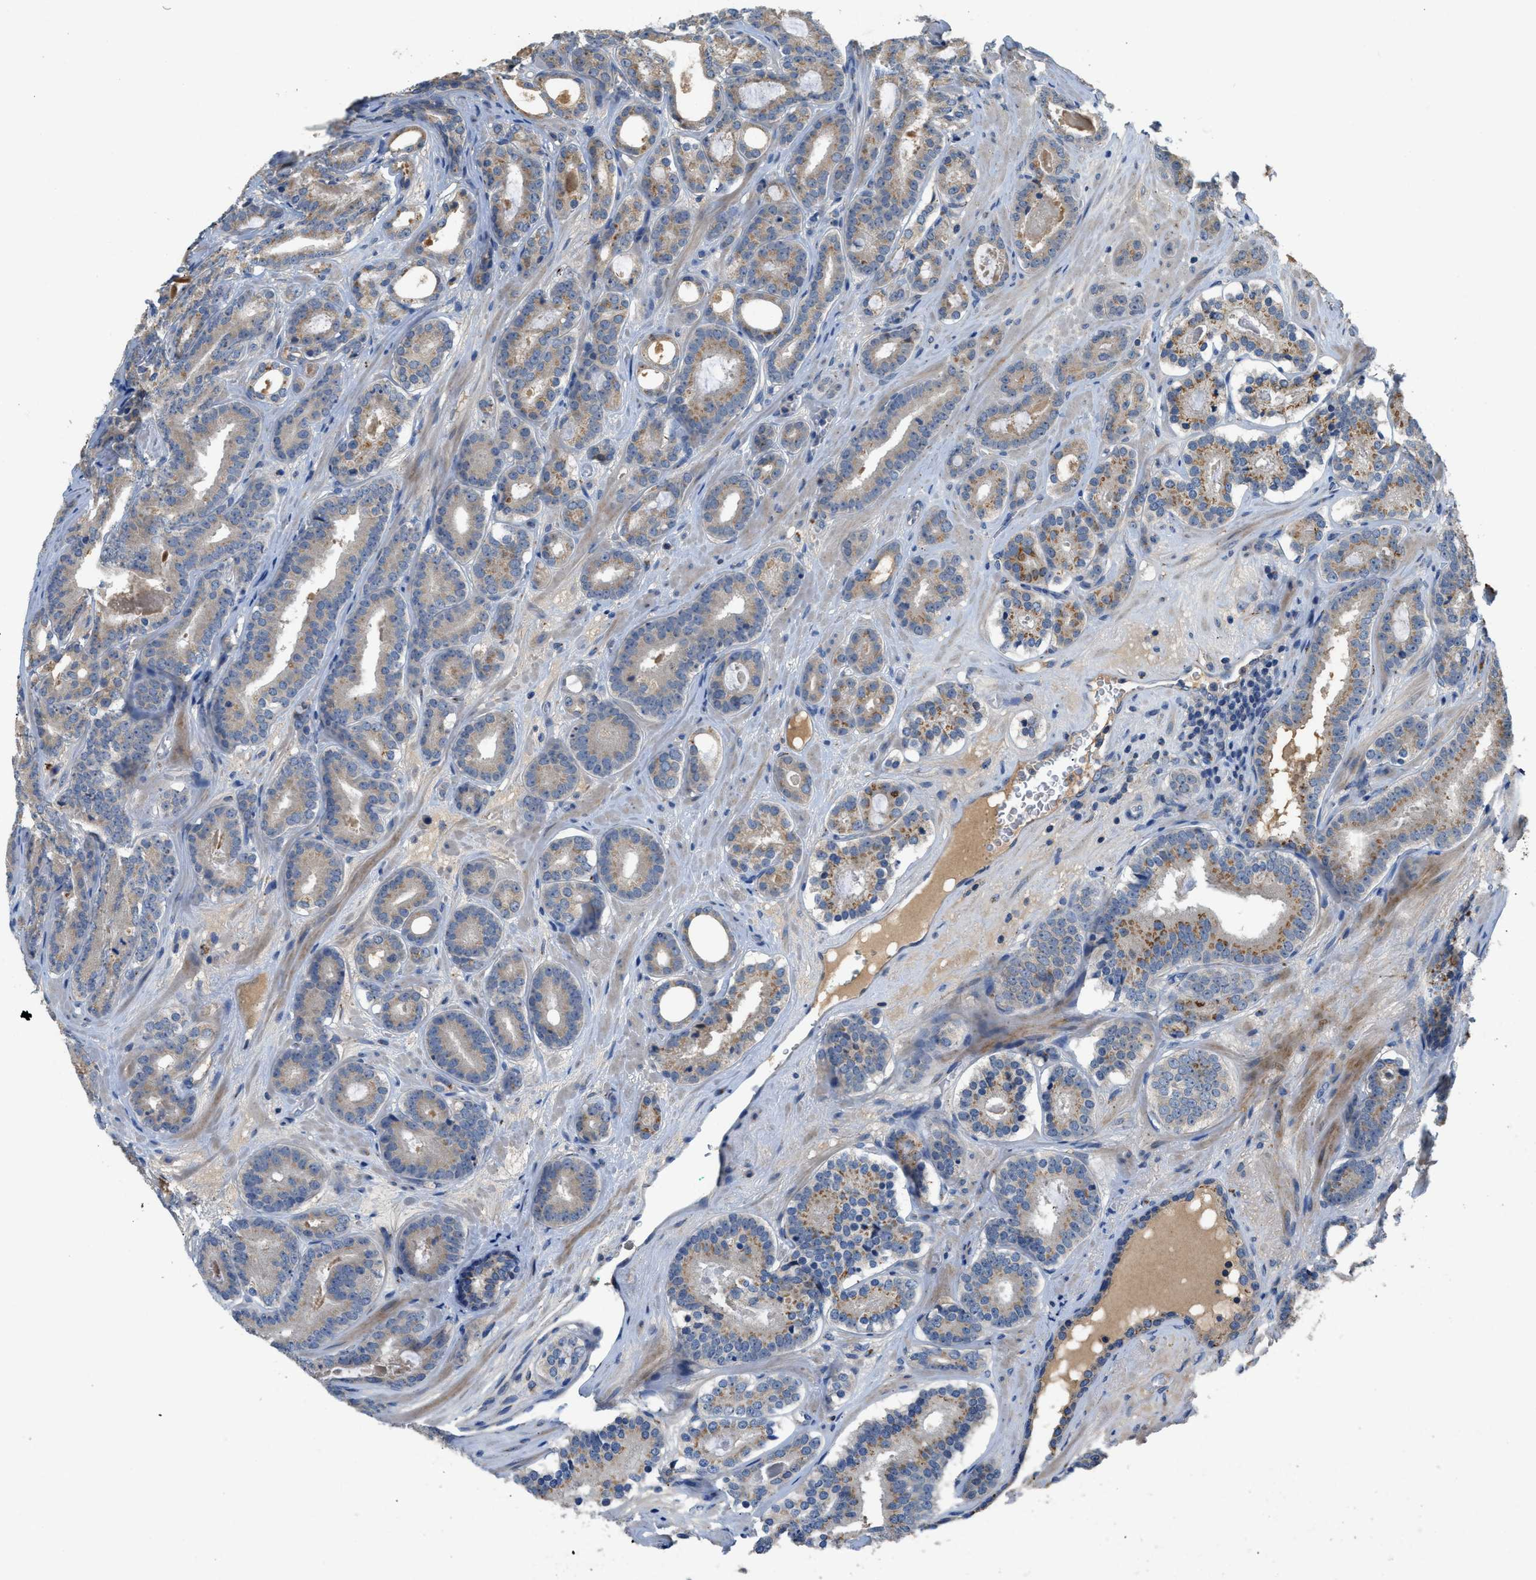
{"staining": {"intensity": "moderate", "quantity": "25%-75%", "location": "cytoplasmic/membranous"}, "tissue": "prostate cancer", "cell_type": "Tumor cells", "image_type": "cancer", "snomed": [{"axis": "morphology", "description": "Adenocarcinoma, High grade"}, {"axis": "topography", "description": "Prostate"}], "caption": "Moderate cytoplasmic/membranous expression for a protein is appreciated in about 25%-75% of tumor cells of prostate cancer using IHC.", "gene": "SIK2", "patient": {"sex": "male", "age": 60}}